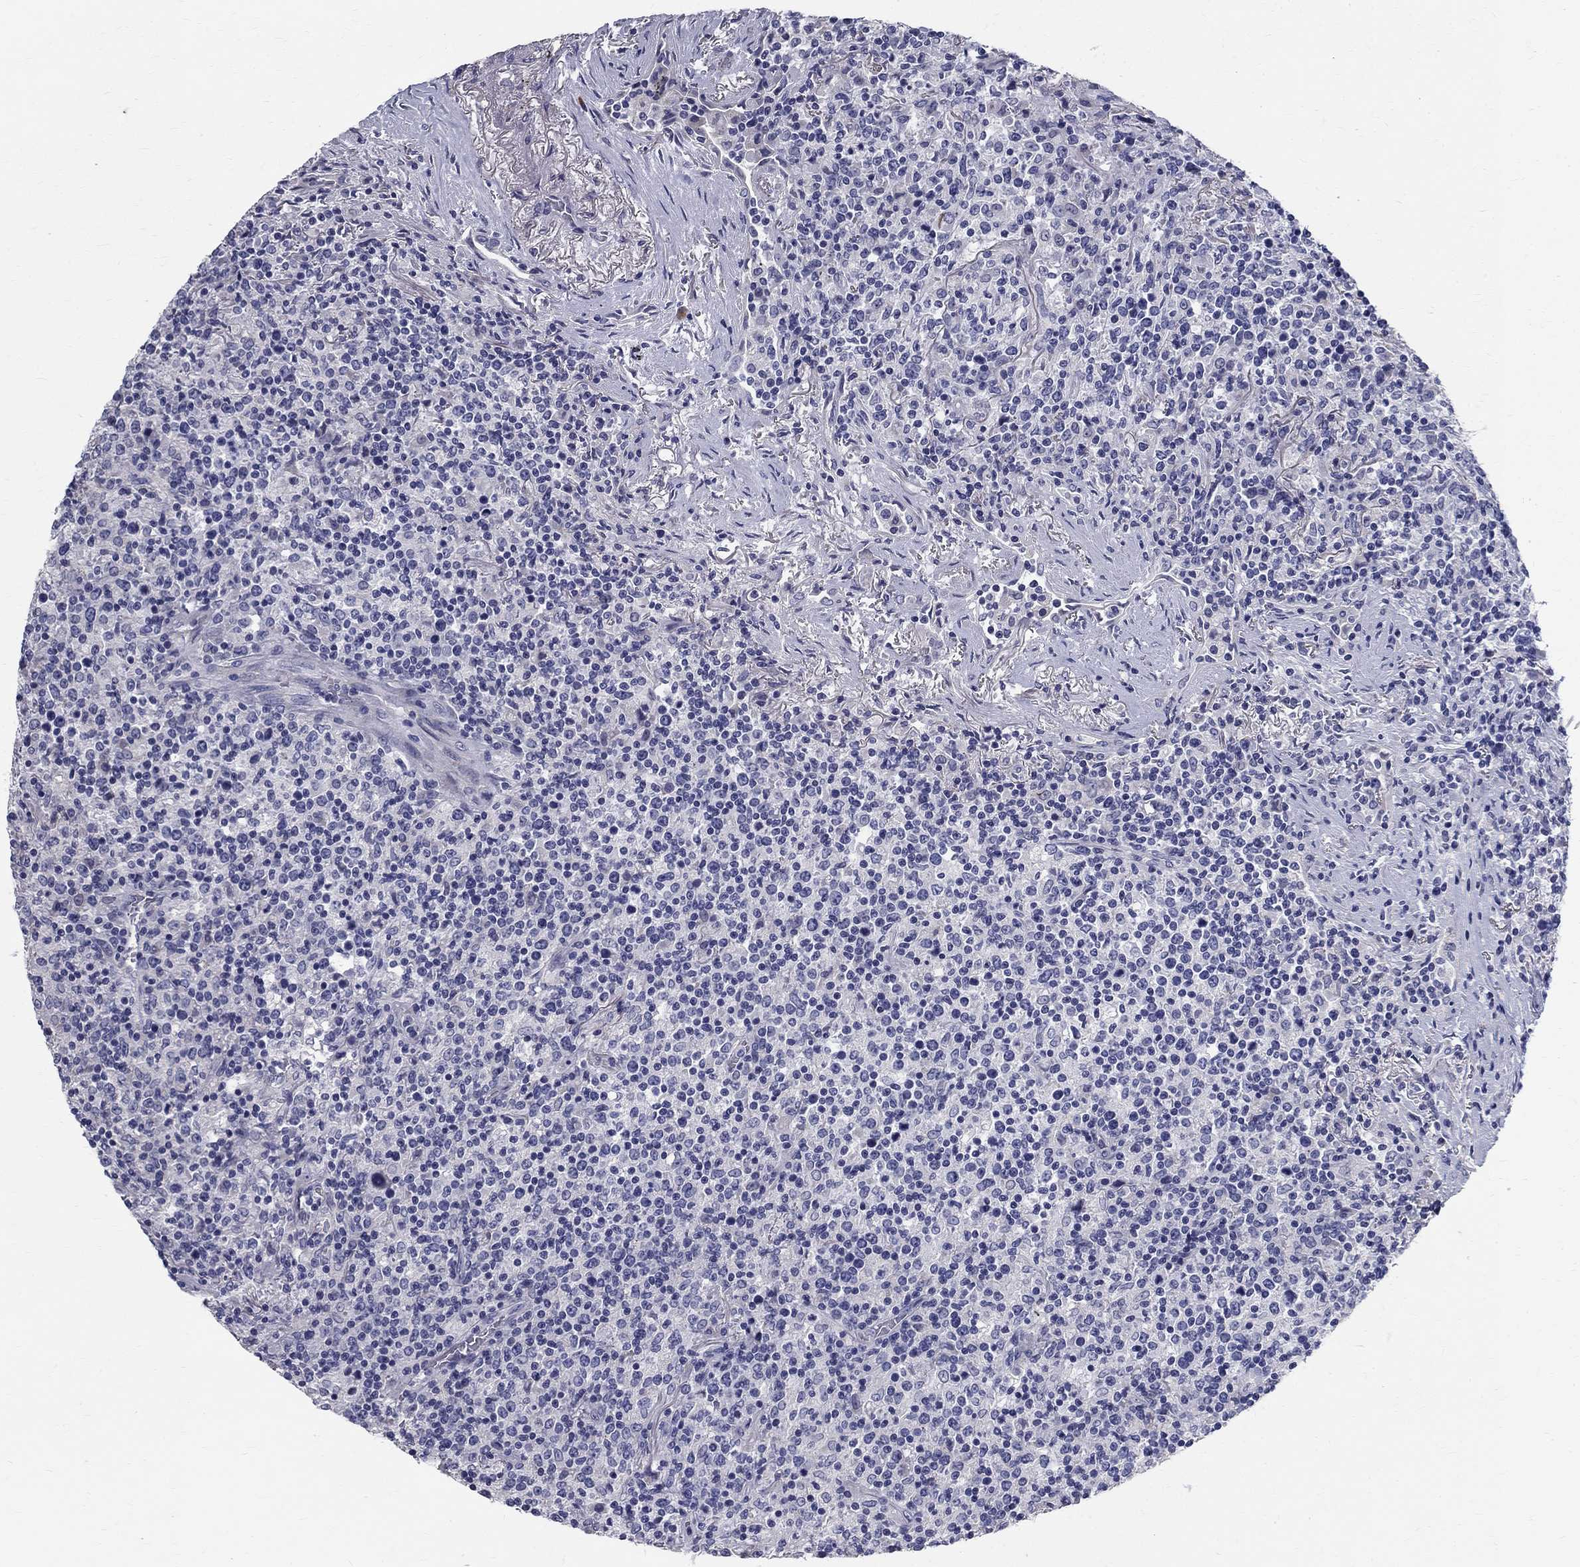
{"staining": {"intensity": "negative", "quantity": "none", "location": "none"}, "tissue": "lymphoma", "cell_type": "Tumor cells", "image_type": "cancer", "snomed": [{"axis": "morphology", "description": "Malignant lymphoma, non-Hodgkin's type, High grade"}, {"axis": "topography", "description": "Lung"}], "caption": "A histopathology image of human malignant lymphoma, non-Hodgkin's type (high-grade) is negative for staining in tumor cells. (Stains: DAB (3,3'-diaminobenzidine) immunohistochemistry with hematoxylin counter stain, Microscopy: brightfield microscopy at high magnification).", "gene": "TGM4", "patient": {"sex": "male", "age": 79}}